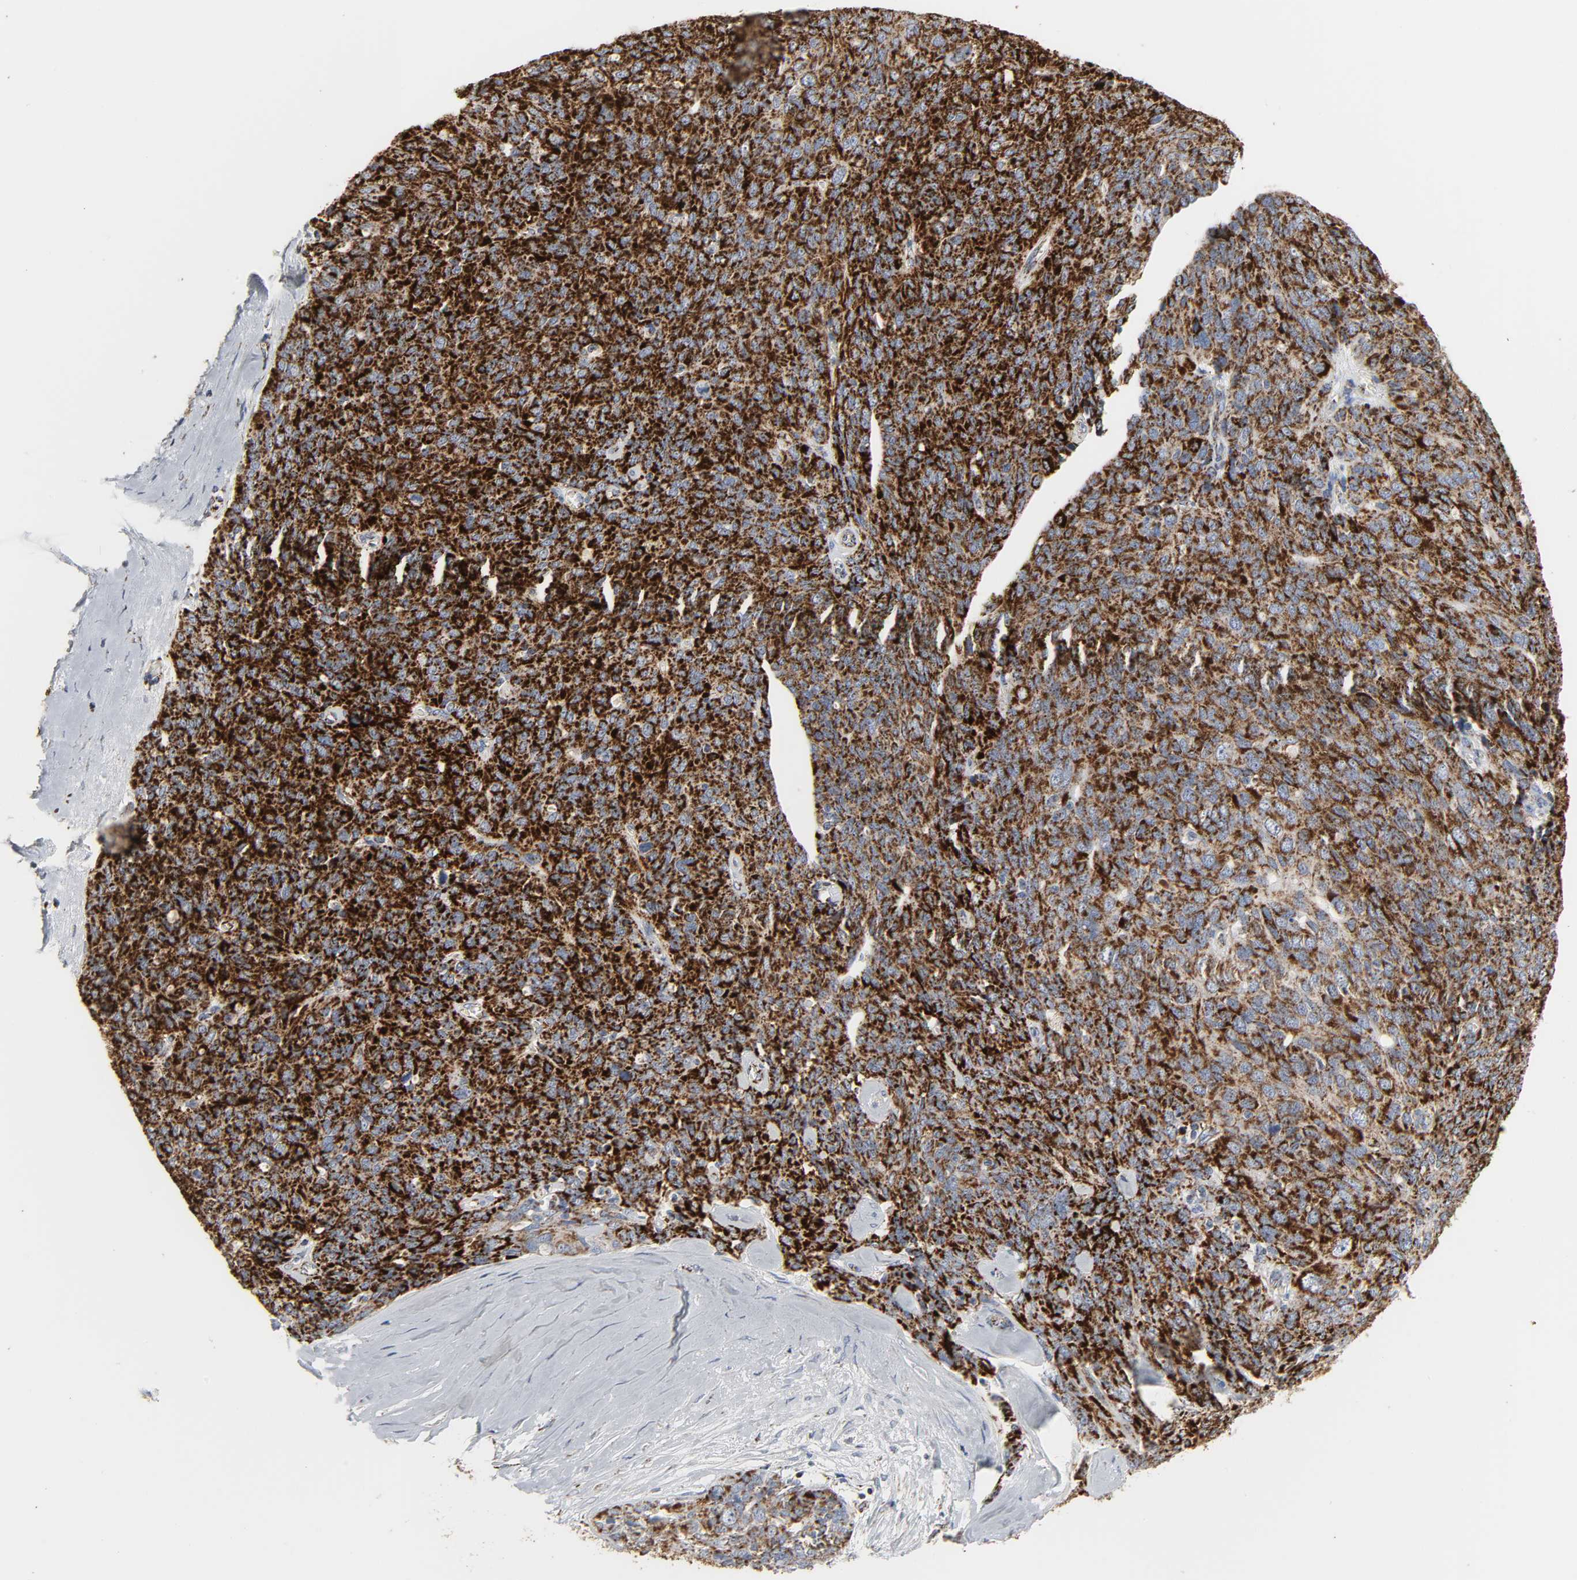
{"staining": {"intensity": "strong", "quantity": ">75%", "location": "cytoplasmic/membranous"}, "tissue": "ovarian cancer", "cell_type": "Tumor cells", "image_type": "cancer", "snomed": [{"axis": "morphology", "description": "Carcinoma, endometroid"}, {"axis": "topography", "description": "Ovary"}], "caption": "IHC micrograph of neoplastic tissue: human ovarian cancer (endometroid carcinoma) stained using immunohistochemistry (IHC) shows high levels of strong protein expression localized specifically in the cytoplasmic/membranous of tumor cells, appearing as a cytoplasmic/membranous brown color.", "gene": "ACAT1", "patient": {"sex": "female", "age": 60}}